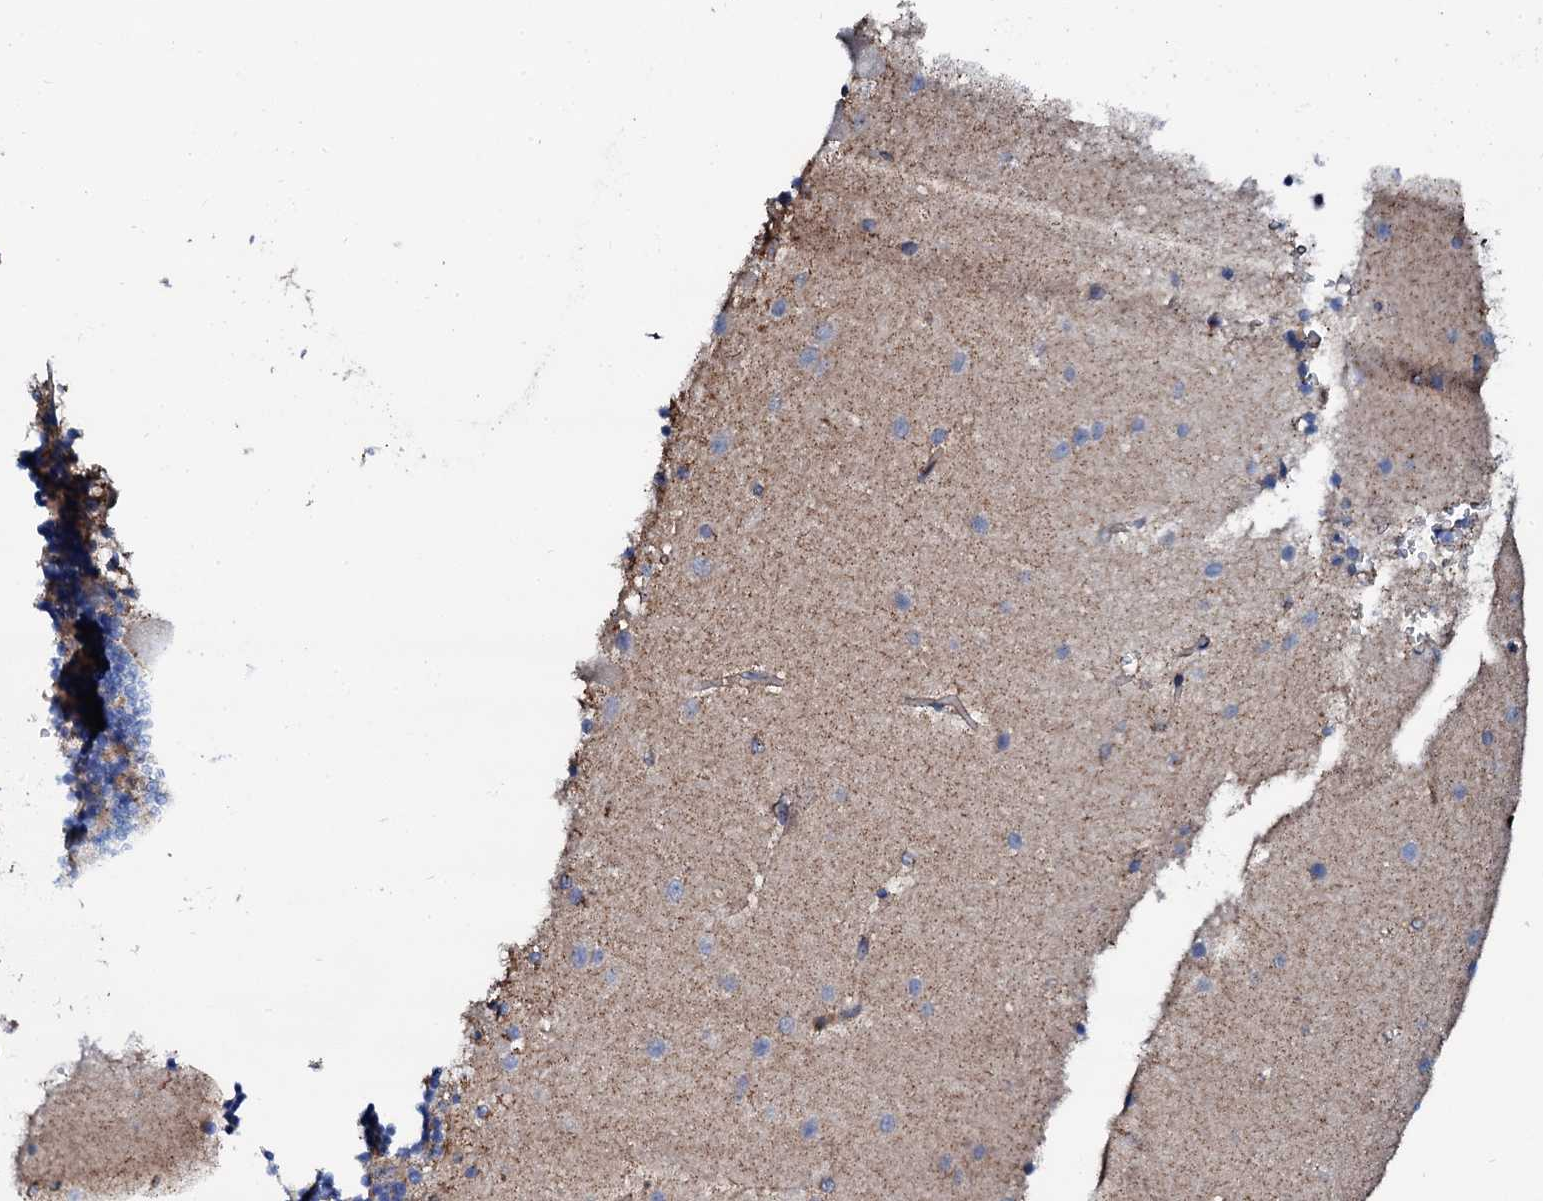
{"staining": {"intensity": "negative", "quantity": "none", "location": "none"}, "tissue": "cerebellum", "cell_type": "Cells in granular layer", "image_type": "normal", "snomed": [{"axis": "morphology", "description": "Normal tissue, NOS"}, {"axis": "topography", "description": "Cerebellum"}], "caption": "This is a histopathology image of immunohistochemistry staining of normal cerebellum, which shows no expression in cells in granular layer. (Brightfield microscopy of DAB (3,3'-diaminobenzidine) IHC at high magnification).", "gene": "INTS10", "patient": {"sex": "male", "age": 54}}